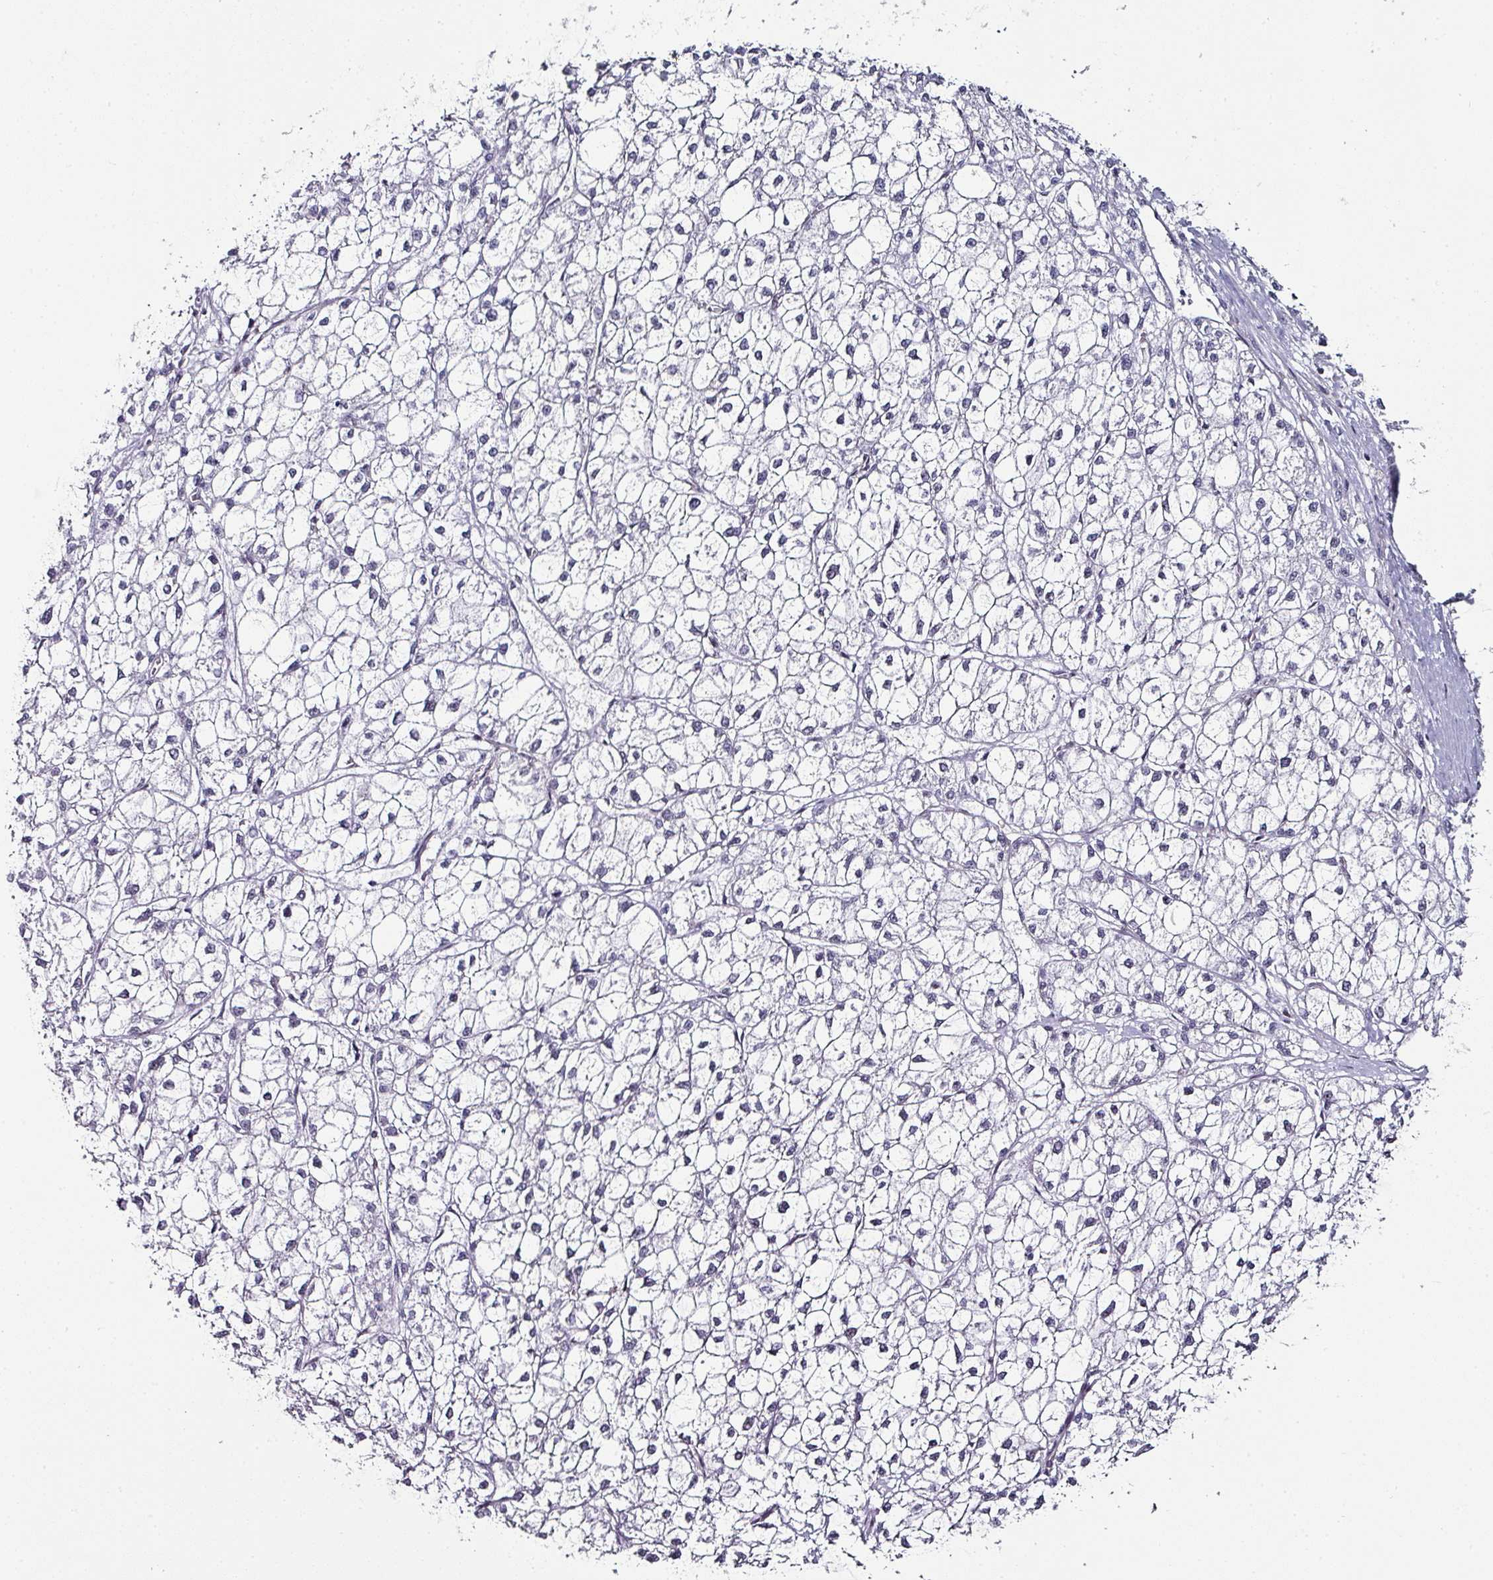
{"staining": {"intensity": "negative", "quantity": "none", "location": "none"}, "tissue": "liver cancer", "cell_type": "Tumor cells", "image_type": "cancer", "snomed": [{"axis": "morphology", "description": "Carcinoma, Hepatocellular, NOS"}, {"axis": "topography", "description": "Liver"}], "caption": "Immunohistochemistry of liver hepatocellular carcinoma shows no expression in tumor cells.", "gene": "NACC2", "patient": {"sex": "female", "age": 43}}